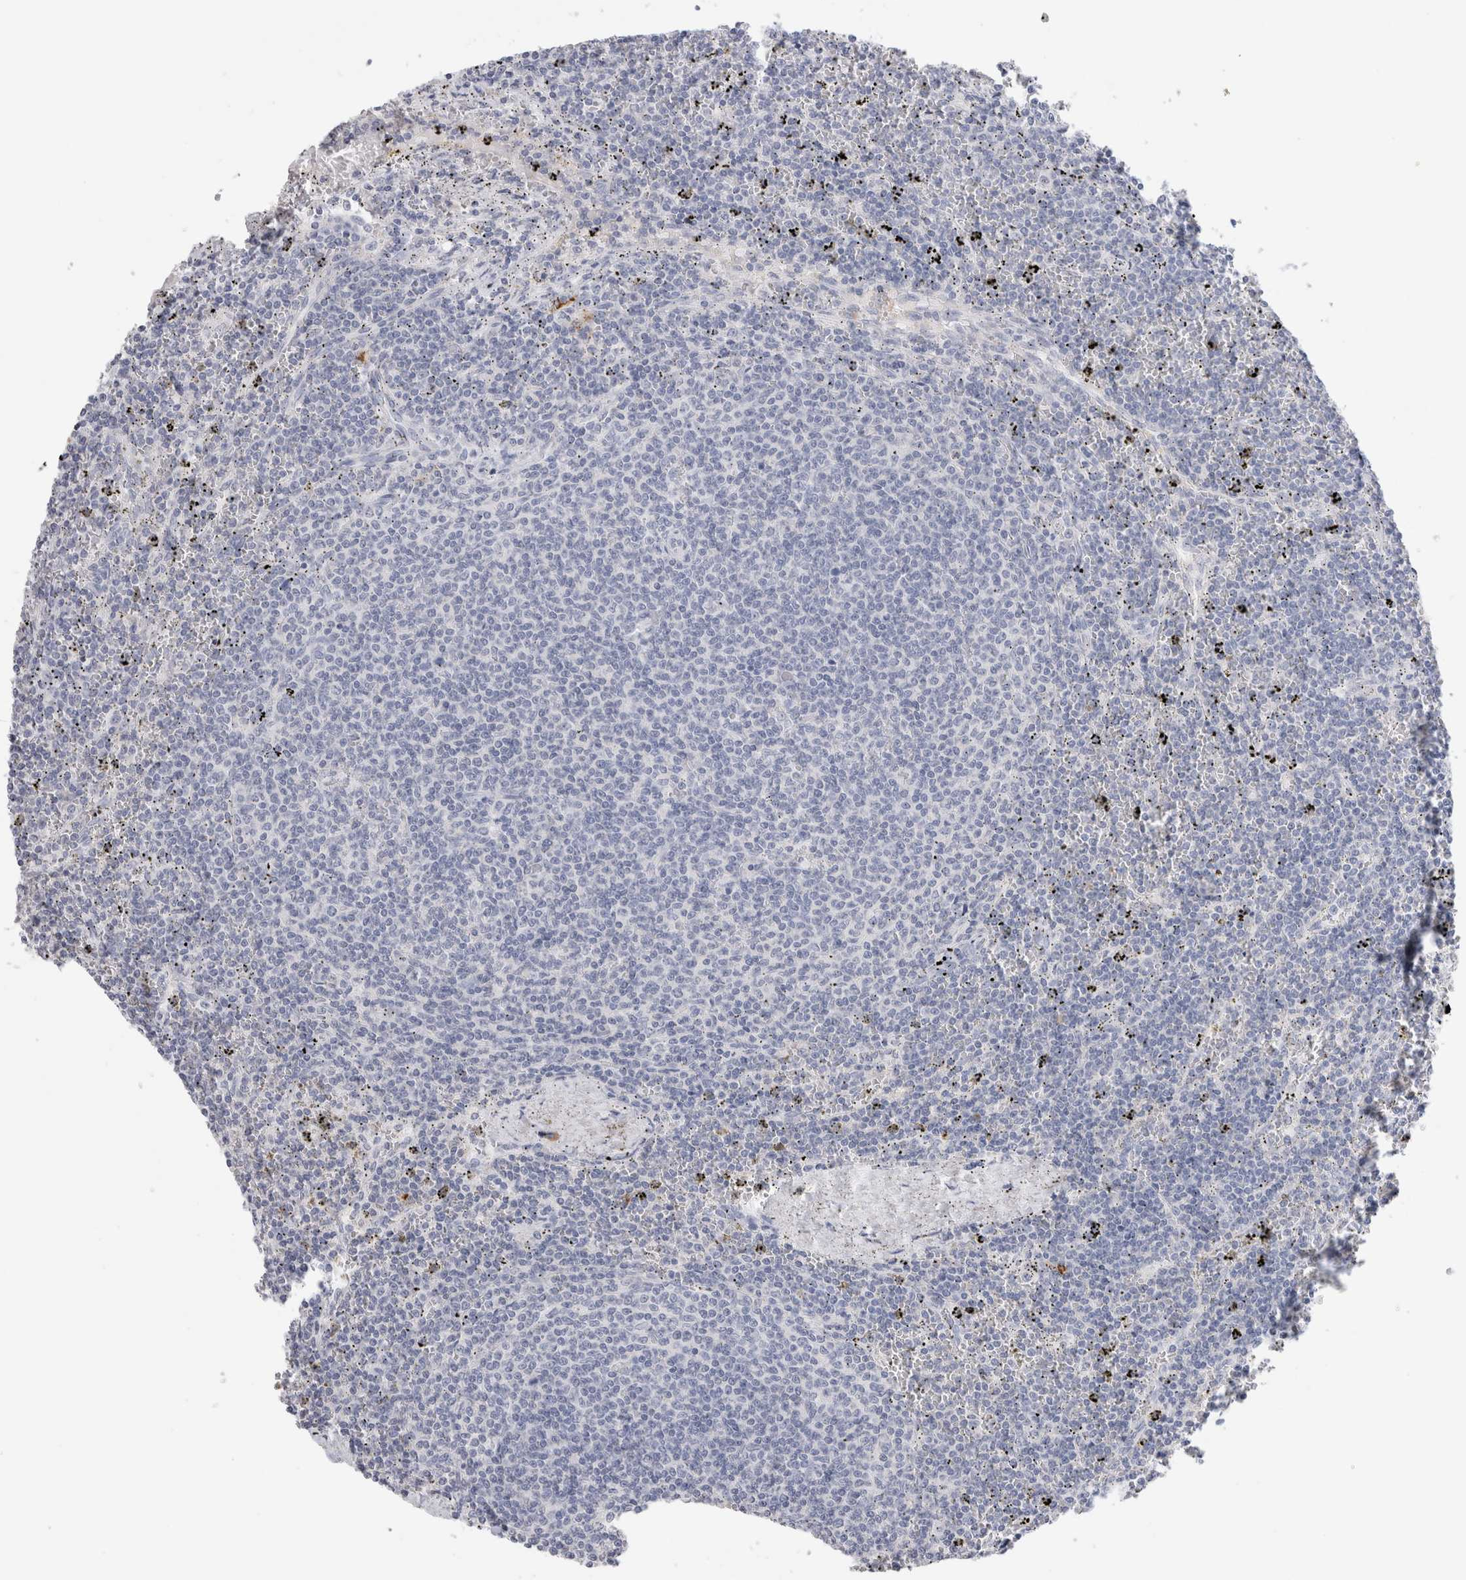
{"staining": {"intensity": "negative", "quantity": "none", "location": "none"}, "tissue": "lymphoma", "cell_type": "Tumor cells", "image_type": "cancer", "snomed": [{"axis": "morphology", "description": "Malignant lymphoma, non-Hodgkin's type, Low grade"}, {"axis": "topography", "description": "Spleen"}], "caption": "The photomicrograph reveals no staining of tumor cells in low-grade malignant lymphoma, non-Hodgkin's type.", "gene": "LAMP3", "patient": {"sex": "female", "age": 50}}